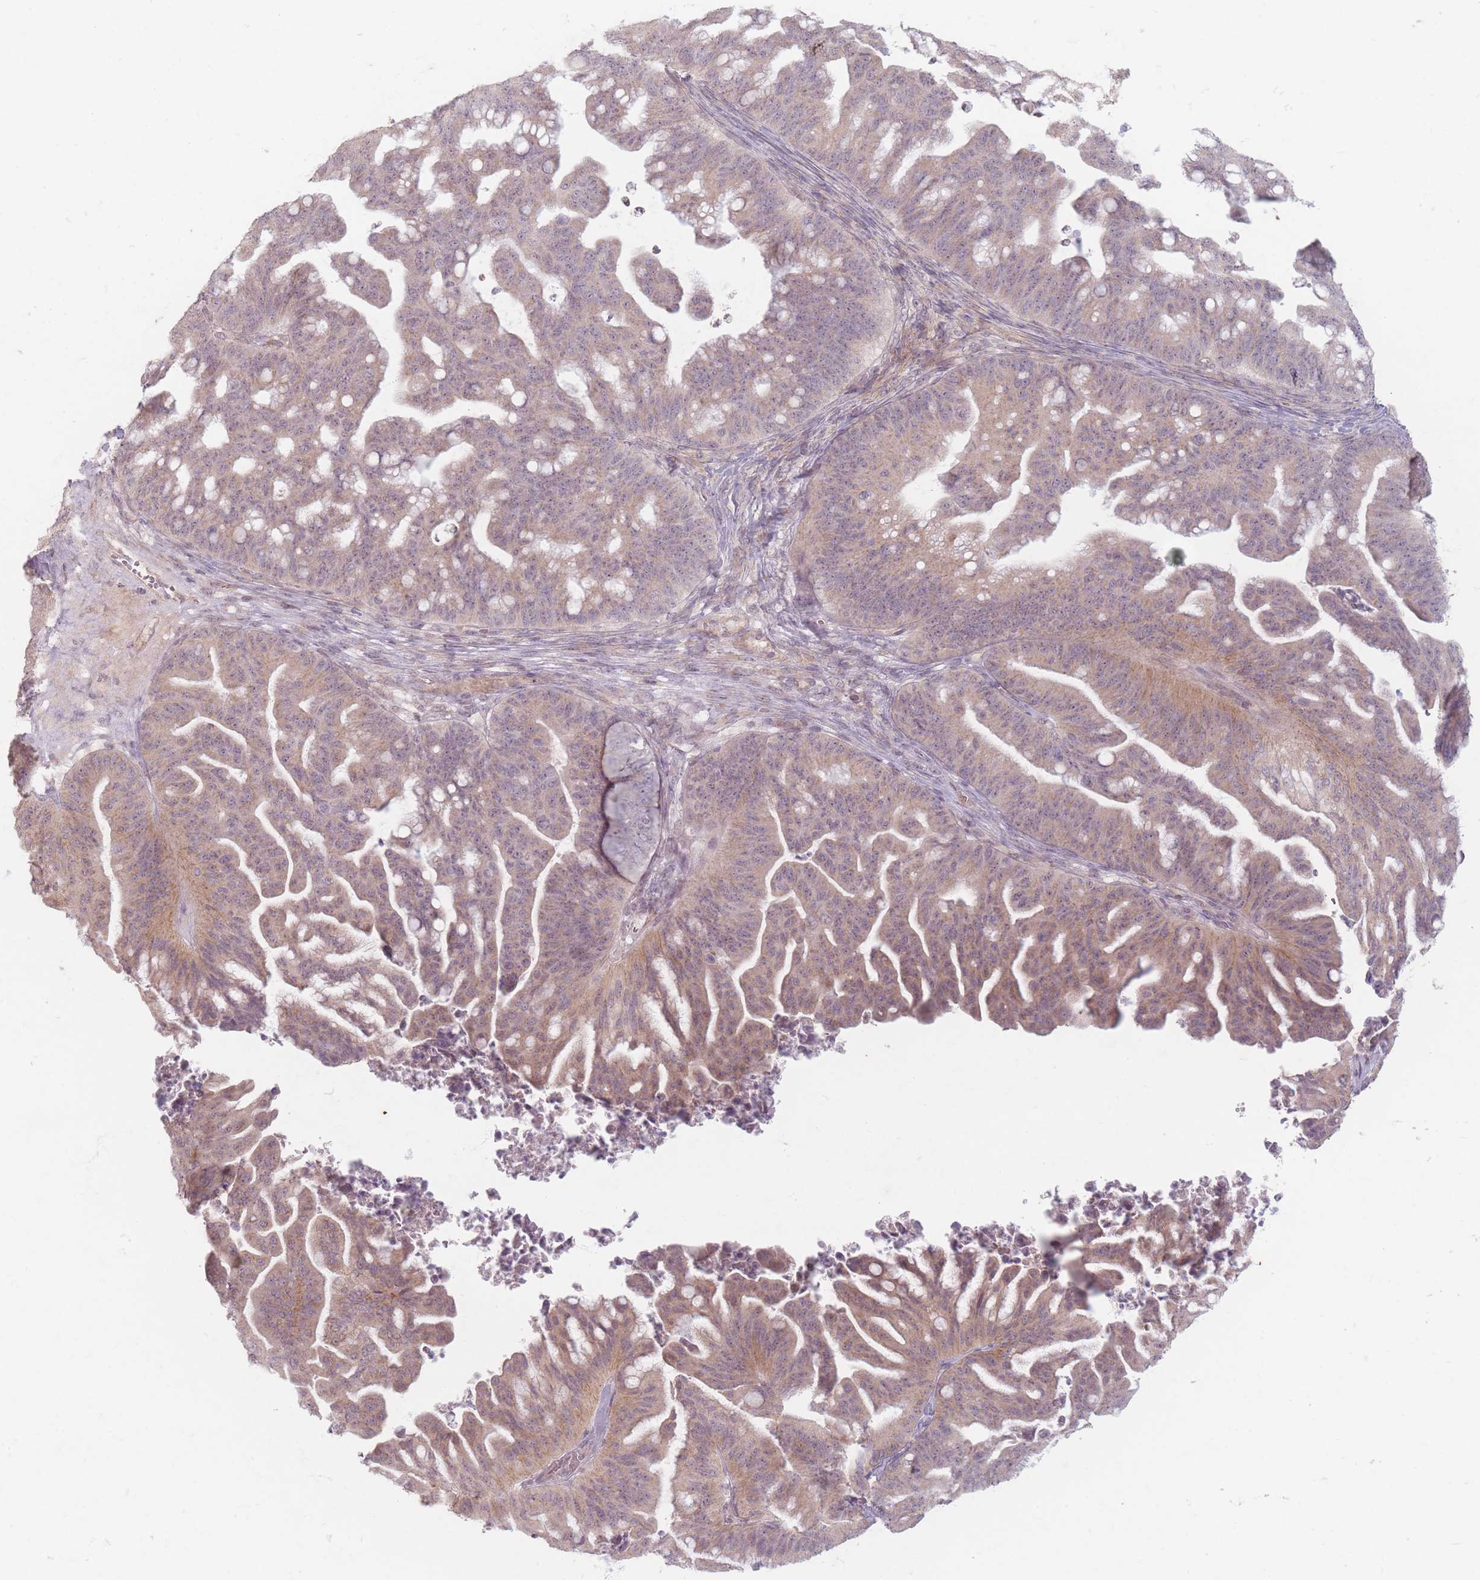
{"staining": {"intensity": "weak", "quantity": ">75%", "location": "cytoplasmic/membranous"}, "tissue": "ovarian cancer", "cell_type": "Tumor cells", "image_type": "cancer", "snomed": [{"axis": "morphology", "description": "Cystadenocarcinoma, mucinous, NOS"}, {"axis": "topography", "description": "Ovary"}], "caption": "IHC photomicrograph of neoplastic tissue: ovarian mucinous cystadenocarcinoma stained using IHC reveals low levels of weak protein expression localized specifically in the cytoplasmic/membranous of tumor cells, appearing as a cytoplasmic/membranous brown color.", "gene": "GABRA6", "patient": {"sex": "female", "age": 67}}